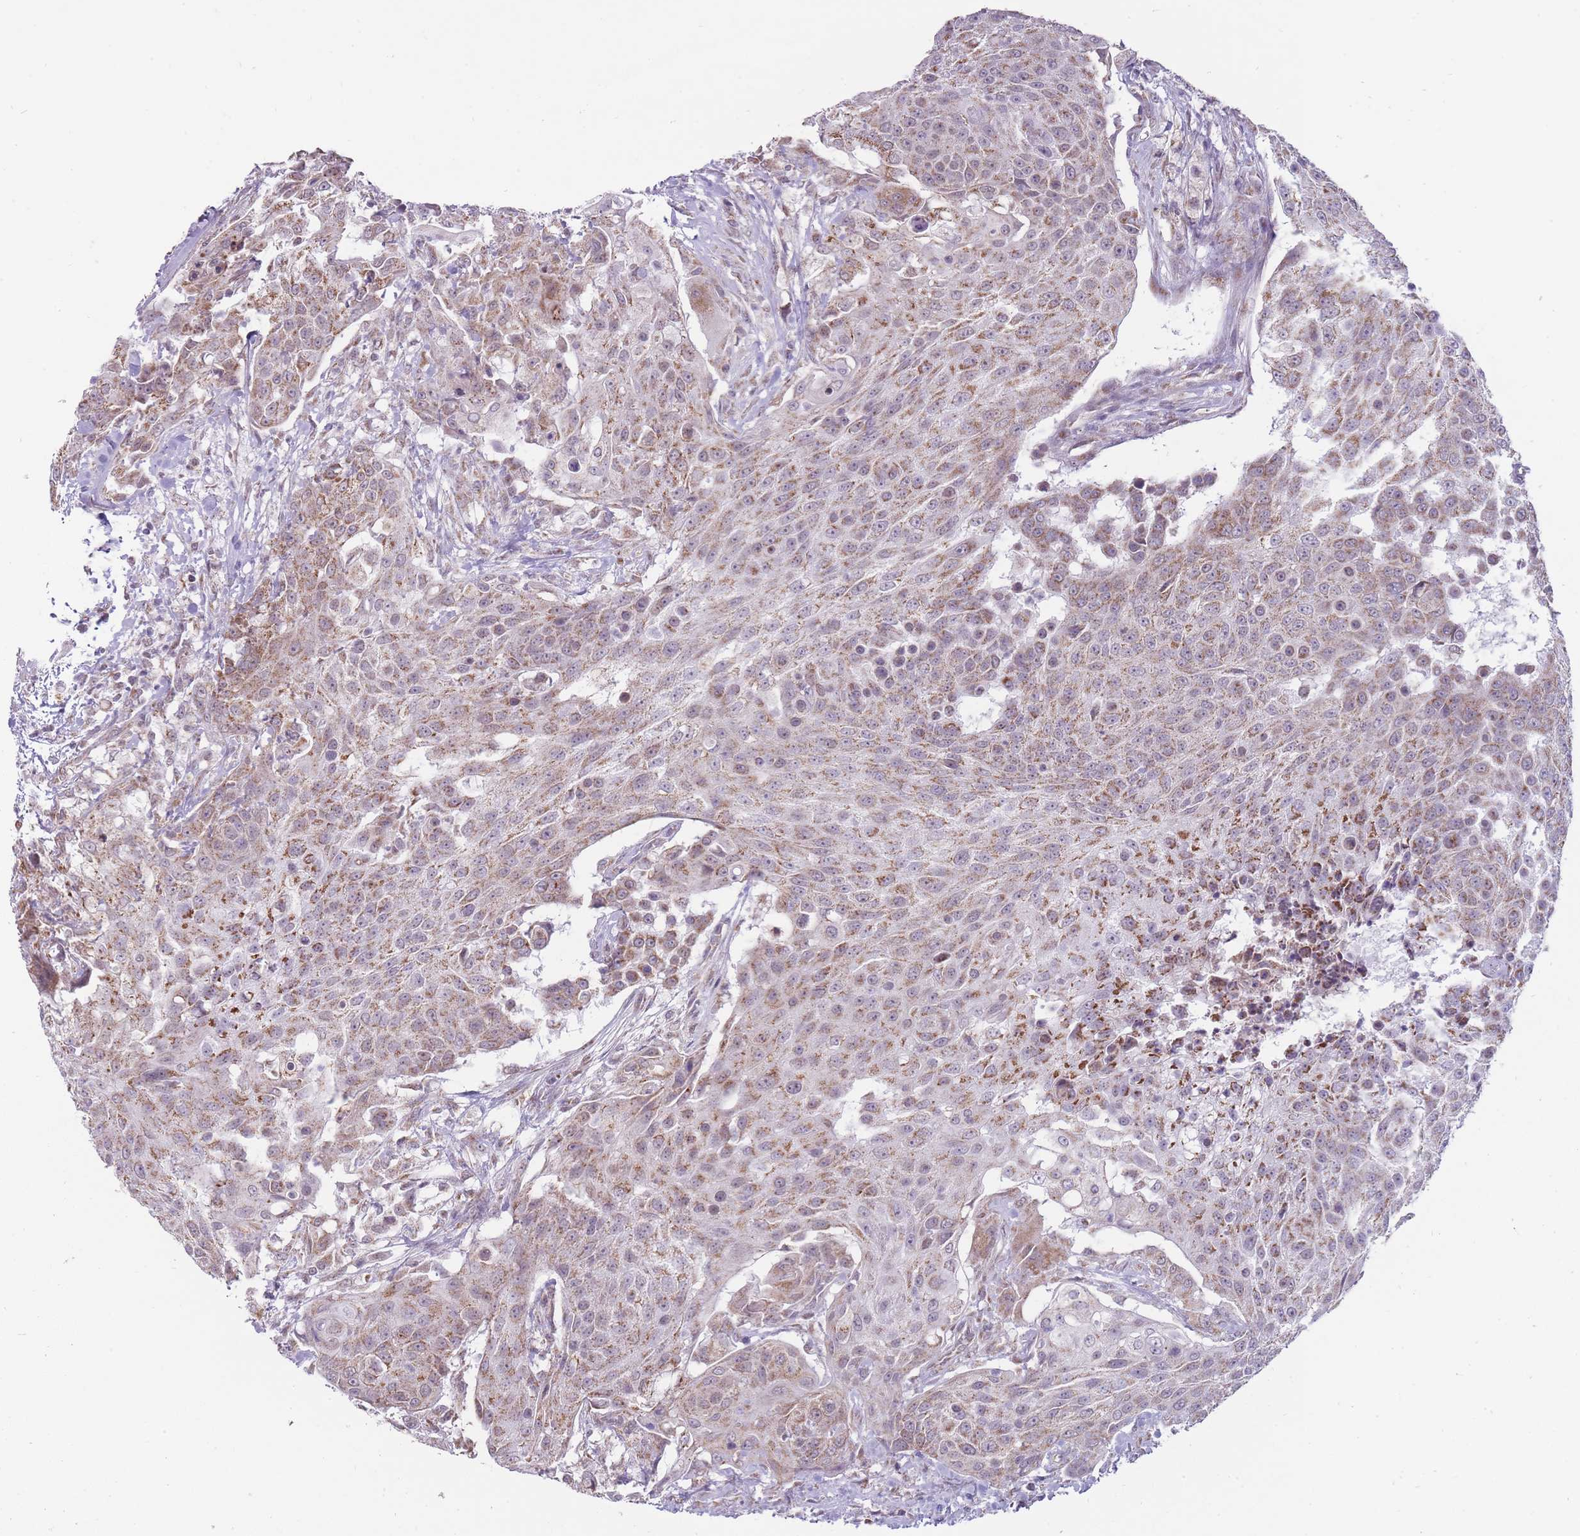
{"staining": {"intensity": "moderate", "quantity": "25%-75%", "location": "cytoplasmic/membranous"}, "tissue": "urothelial cancer", "cell_type": "Tumor cells", "image_type": "cancer", "snomed": [{"axis": "morphology", "description": "Urothelial carcinoma, High grade"}, {"axis": "topography", "description": "Urinary bladder"}], "caption": "DAB (3,3'-diaminobenzidine) immunohistochemical staining of urothelial carcinoma (high-grade) demonstrates moderate cytoplasmic/membranous protein positivity in about 25%-75% of tumor cells.", "gene": "NELL1", "patient": {"sex": "female", "age": 63}}